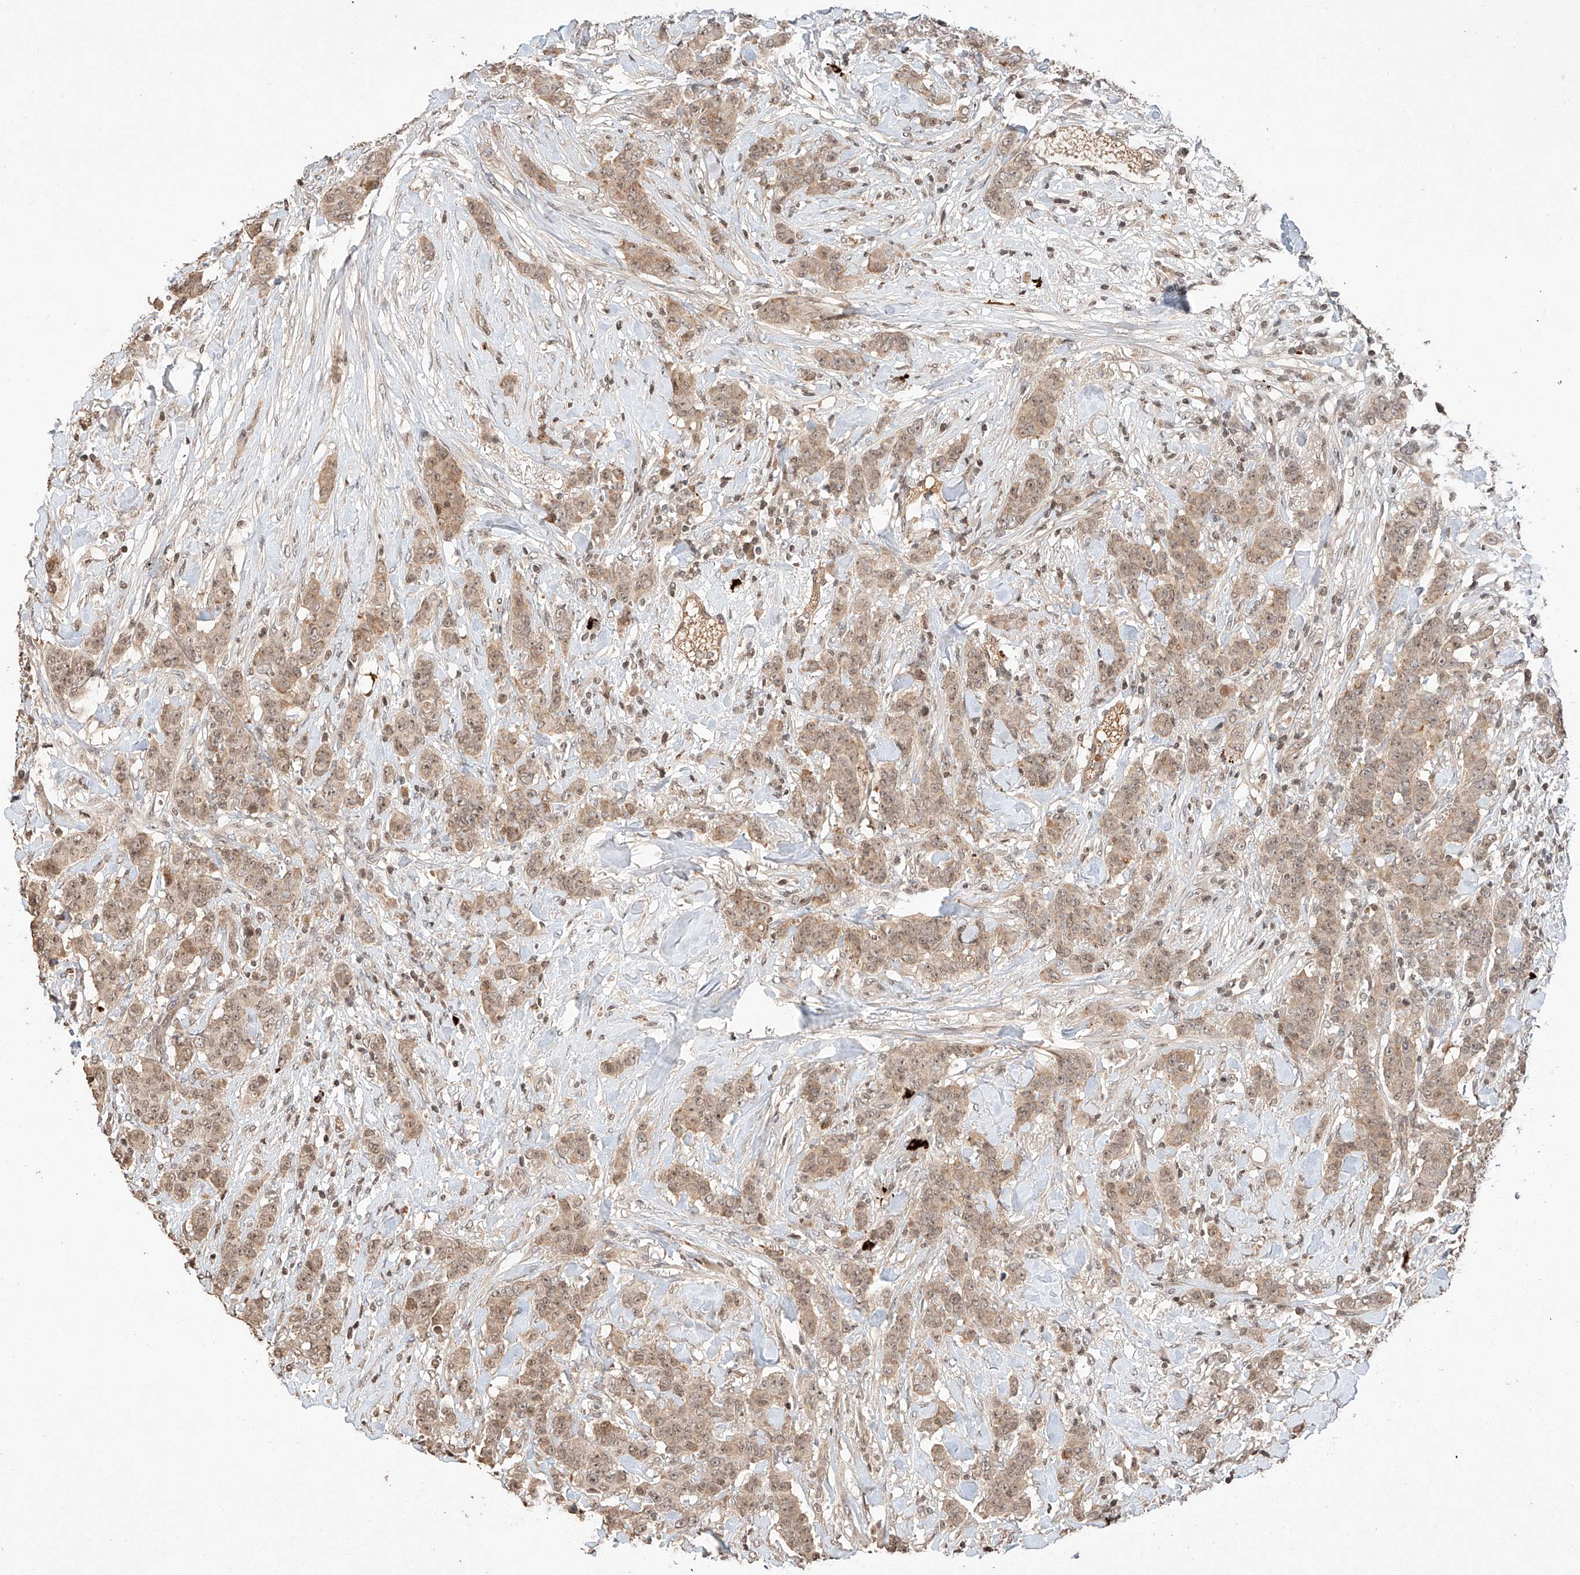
{"staining": {"intensity": "weak", "quantity": ">75%", "location": "cytoplasmic/membranous,nuclear"}, "tissue": "breast cancer", "cell_type": "Tumor cells", "image_type": "cancer", "snomed": [{"axis": "morphology", "description": "Duct carcinoma"}, {"axis": "topography", "description": "Breast"}], "caption": "Protein expression by immunohistochemistry shows weak cytoplasmic/membranous and nuclear positivity in about >75% of tumor cells in breast cancer (infiltrating ductal carcinoma).", "gene": "ARHGAP33", "patient": {"sex": "female", "age": 40}}